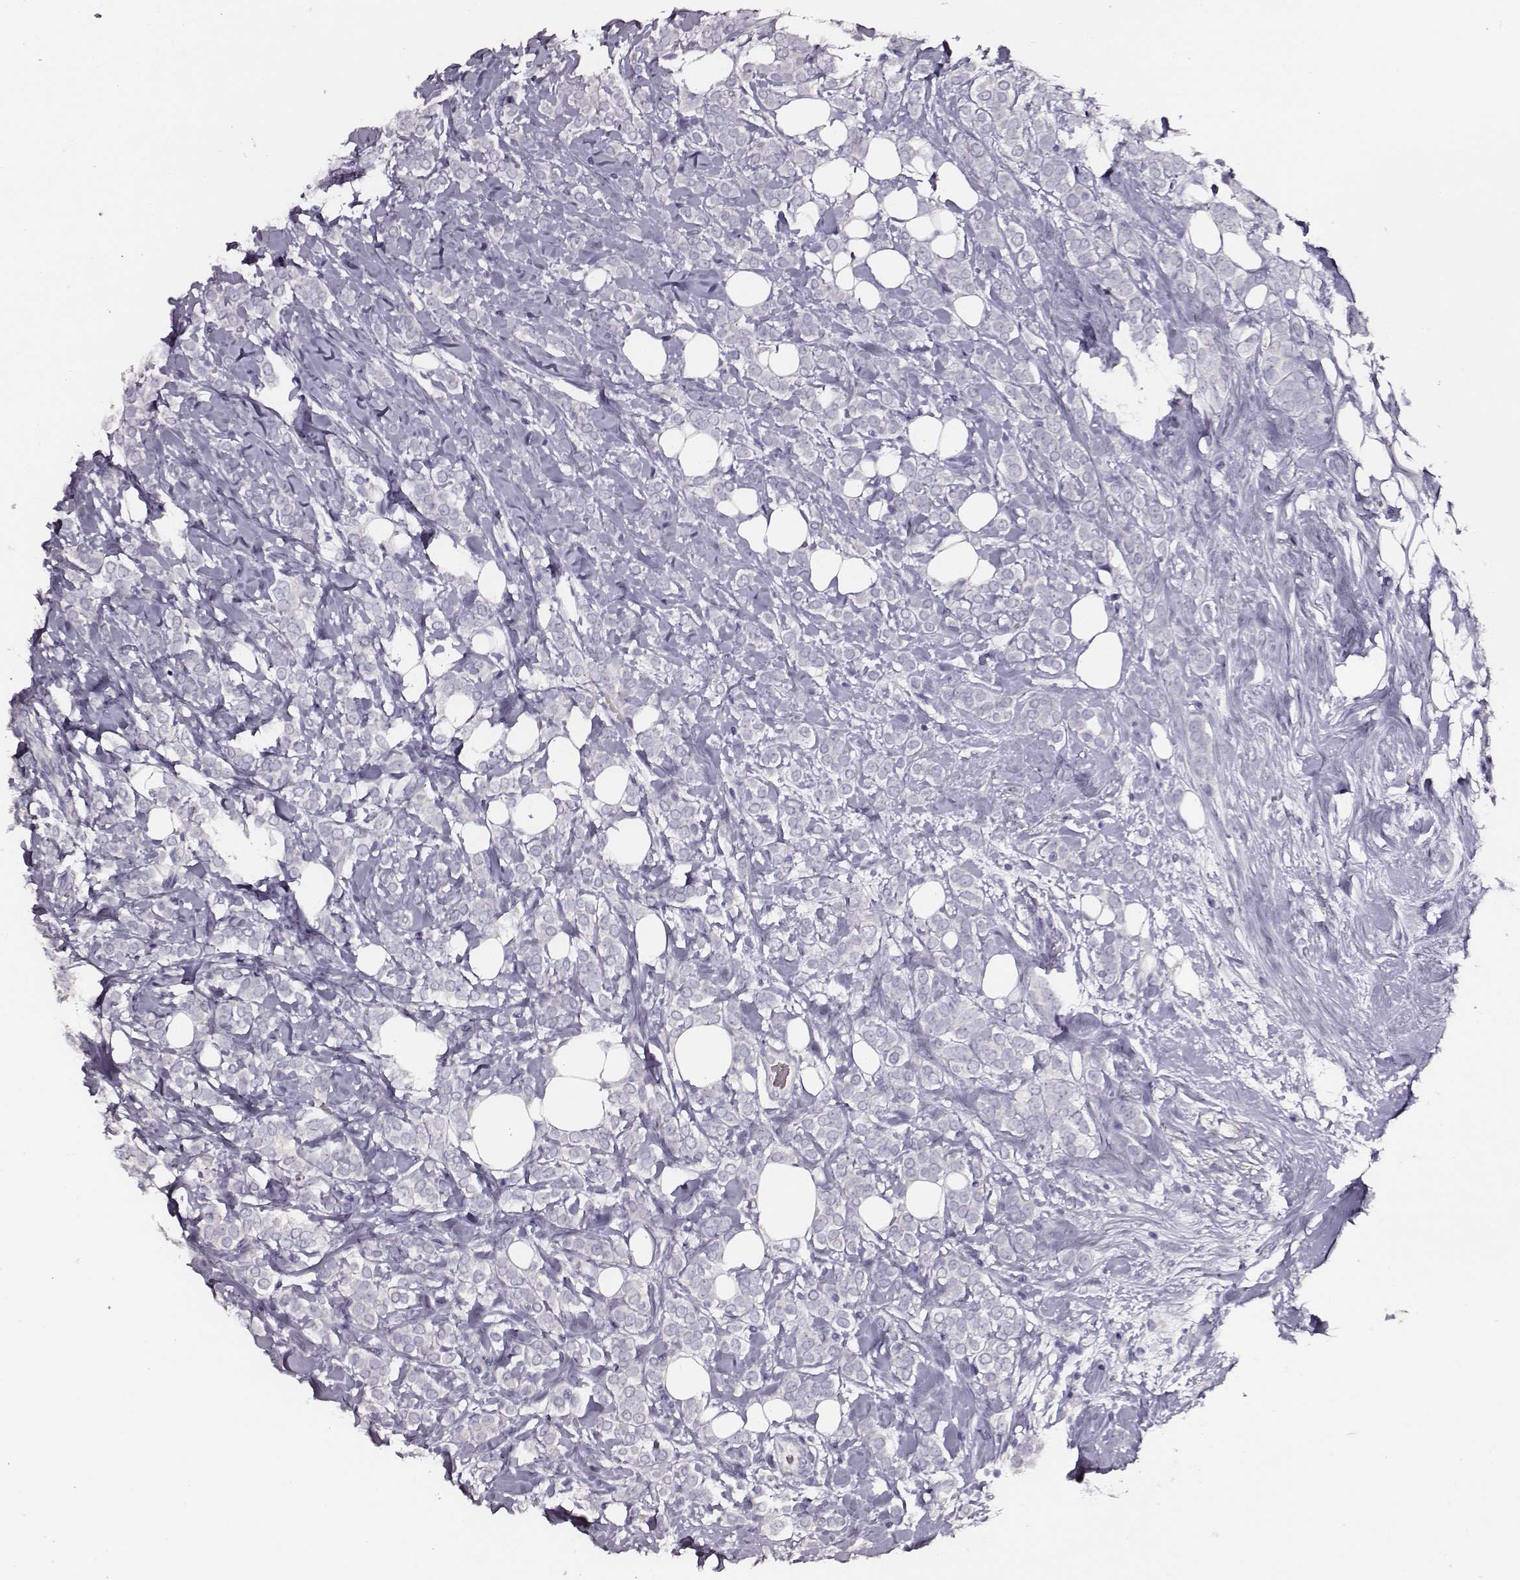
{"staining": {"intensity": "negative", "quantity": "none", "location": "none"}, "tissue": "breast cancer", "cell_type": "Tumor cells", "image_type": "cancer", "snomed": [{"axis": "morphology", "description": "Lobular carcinoma"}, {"axis": "topography", "description": "Breast"}], "caption": "IHC photomicrograph of neoplastic tissue: lobular carcinoma (breast) stained with DAB displays no significant protein positivity in tumor cells.", "gene": "AADAT", "patient": {"sex": "female", "age": 49}}